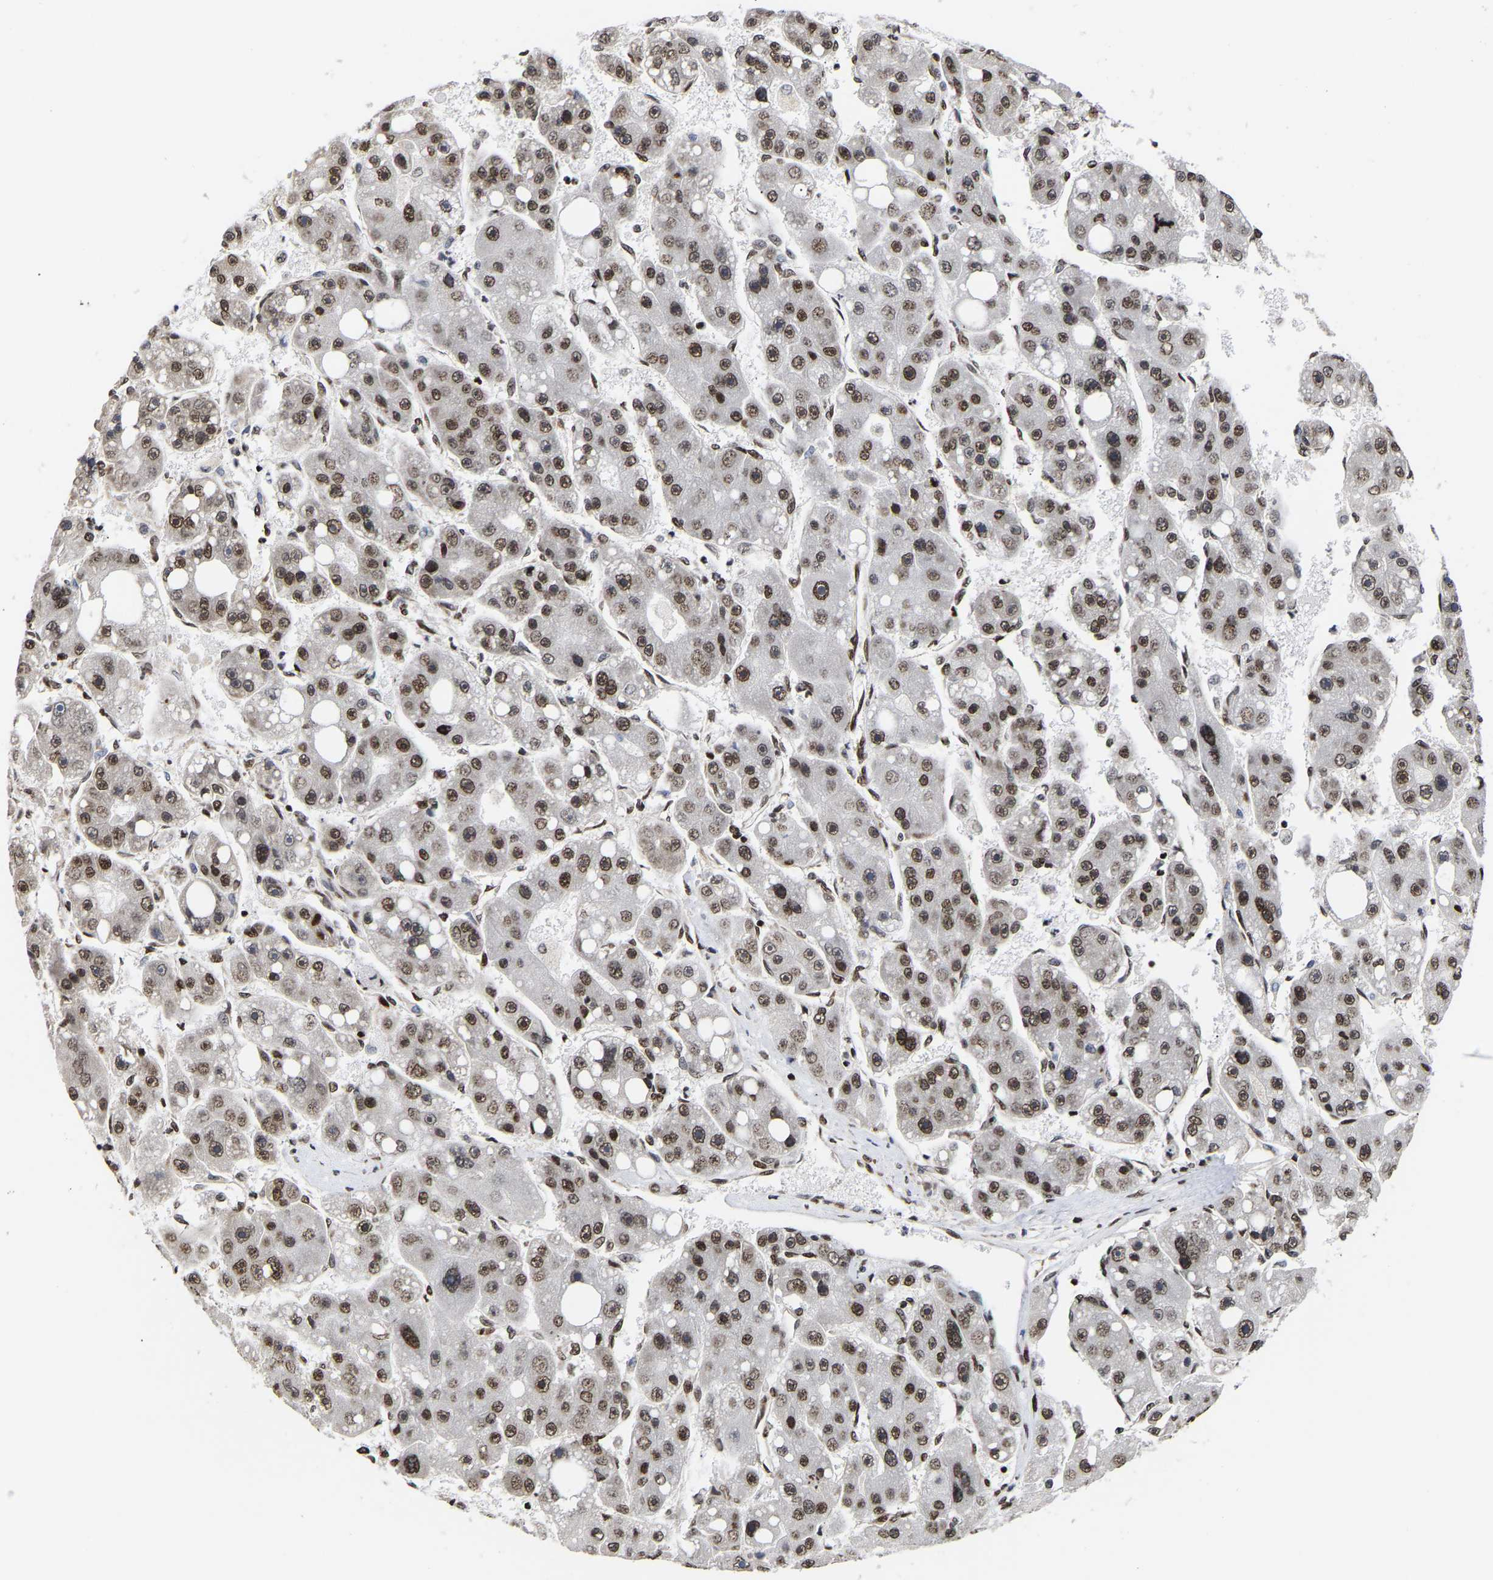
{"staining": {"intensity": "moderate", "quantity": ">75%", "location": "nuclear"}, "tissue": "liver cancer", "cell_type": "Tumor cells", "image_type": "cancer", "snomed": [{"axis": "morphology", "description": "Carcinoma, Hepatocellular, NOS"}, {"axis": "topography", "description": "Liver"}], "caption": "High-power microscopy captured an immunohistochemistry (IHC) photomicrograph of liver hepatocellular carcinoma, revealing moderate nuclear positivity in about >75% of tumor cells.", "gene": "PSIP1", "patient": {"sex": "female", "age": 61}}